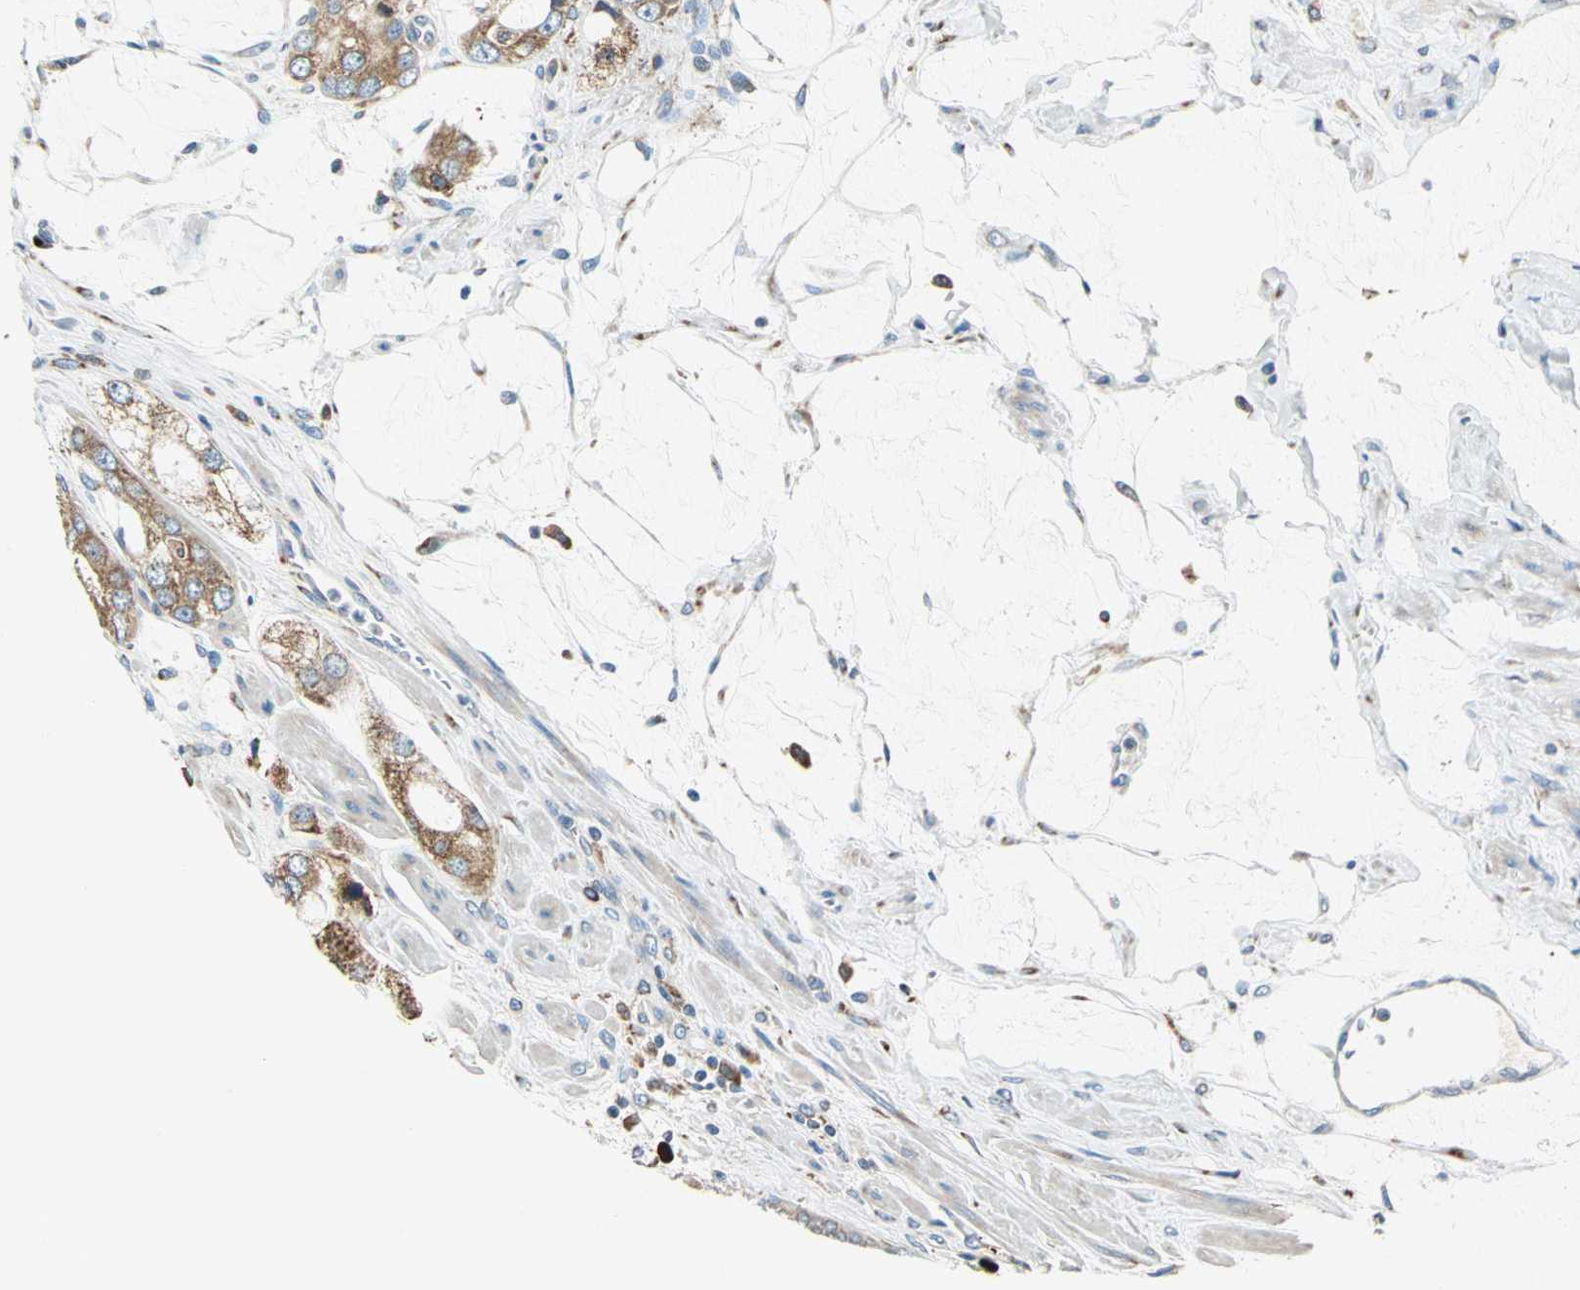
{"staining": {"intensity": "moderate", "quantity": ">75%", "location": "cytoplasmic/membranous"}, "tissue": "prostate cancer", "cell_type": "Tumor cells", "image_type": "cancer", "snomed": [{"axis": "morphology", "description": "Adenocarcinoma, High grade"}, {"axis": "topography", "description": "Prostate"}], "caption": "Prostate cancer stained with a protein marker shows moderate staining in tumor cells.", "gene": "PDIA4", "patient": {"sex": "male", "age": 67}}